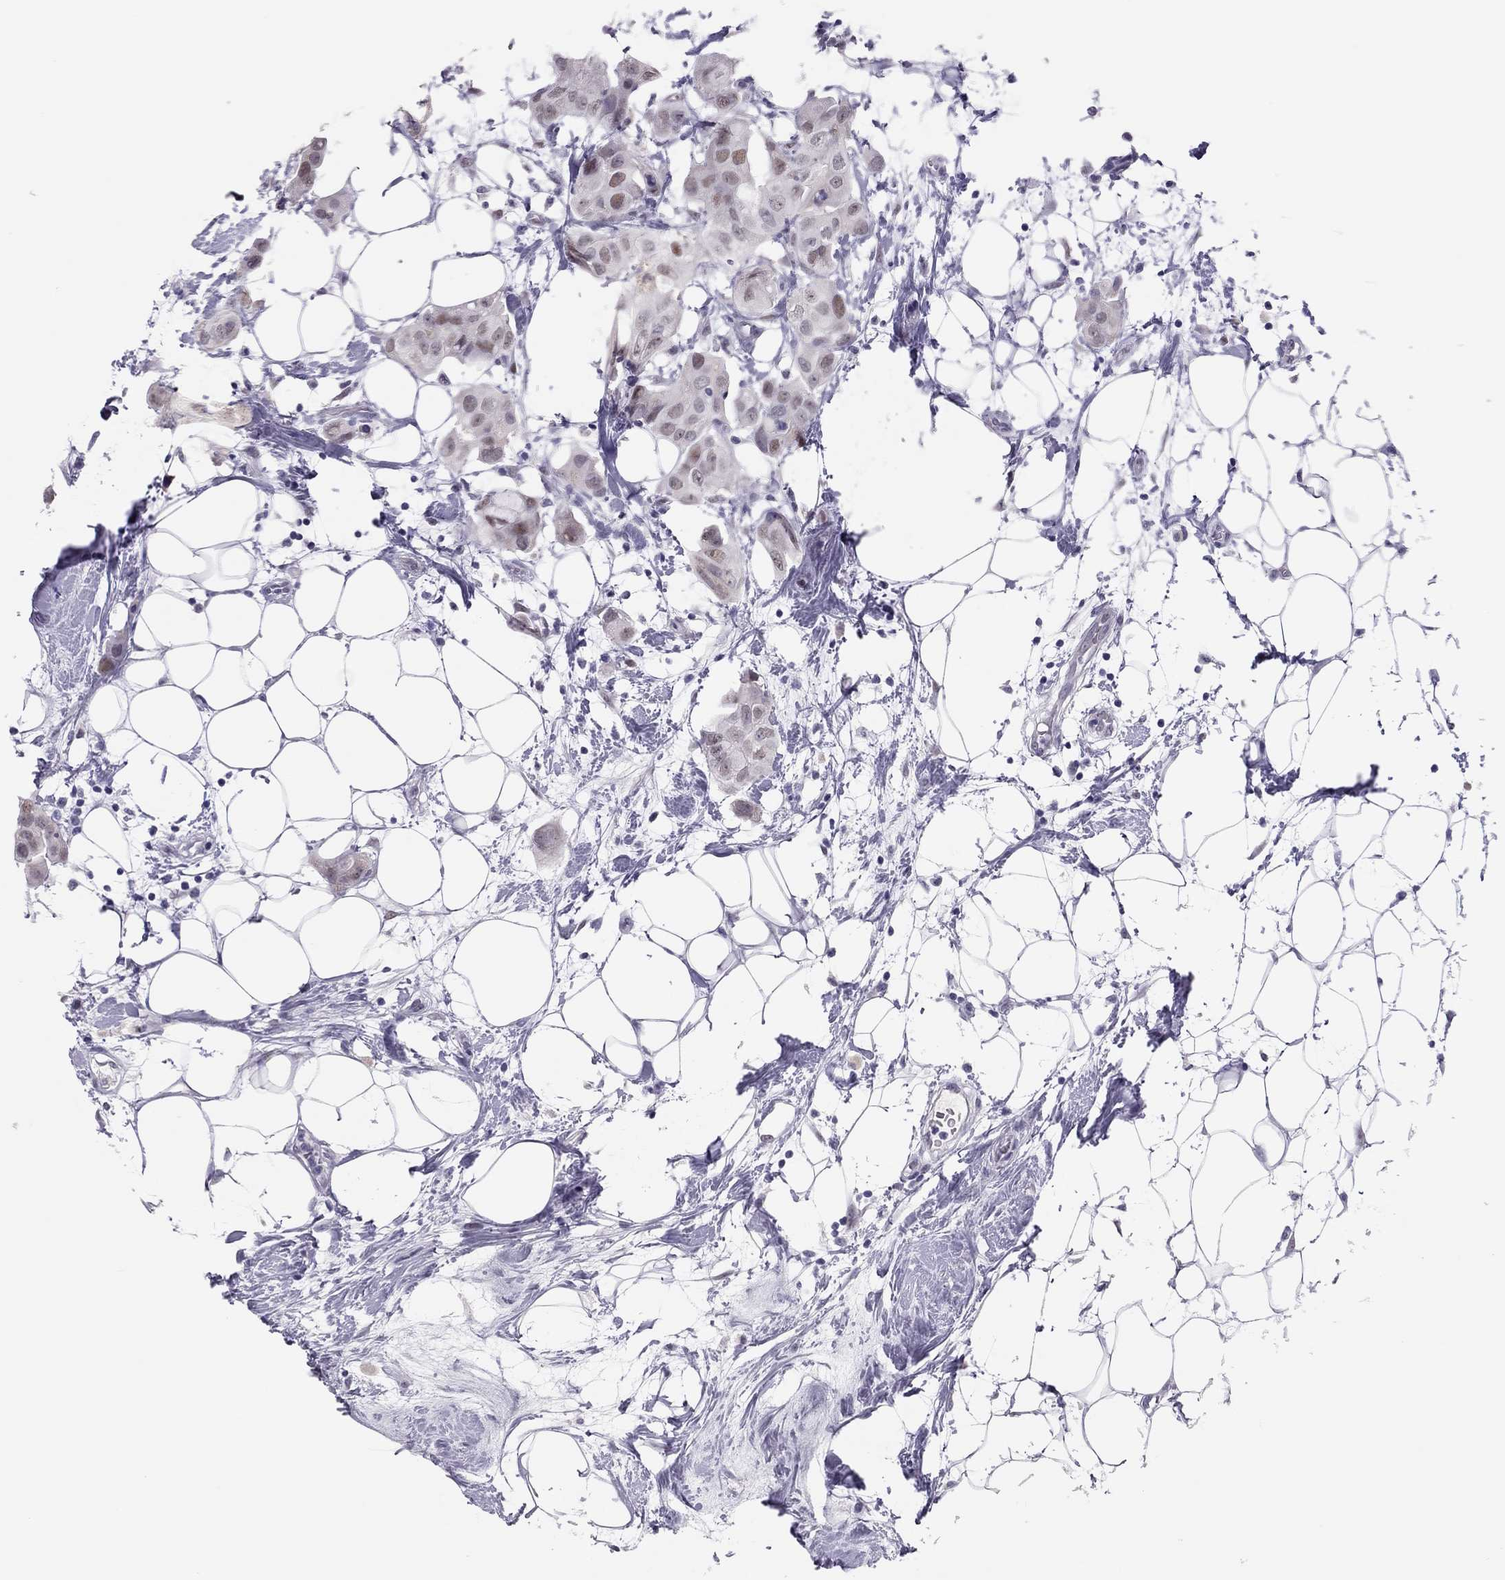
{"staining": {"intensity": "weak", "quantity": "25%-75%", "location": "nuclear"}, "tissue": "breast cancer", "cell_type": "Tumor cells", "image_type": "cancer", "snomed": [{"axis": "morphology", "description": "Normal tissue, NOS"}, {"axis": "morphology", "description": "Duct carcinoma"}, {"axis": "topography", "description": "Breast"}], "caption": "Immunohistochemical staining of human intraductal carcinoma (breast) reveals low levels of weak nuclear staining in about 25%-75% of tumor cells. The protein of interest is stained brown, and the nuclei are stained in blue (DAB IHC with brightfield microscopy, high magnification).", "gene": "PHOX2A", "patient": {"sex": "female", "age": 40}}